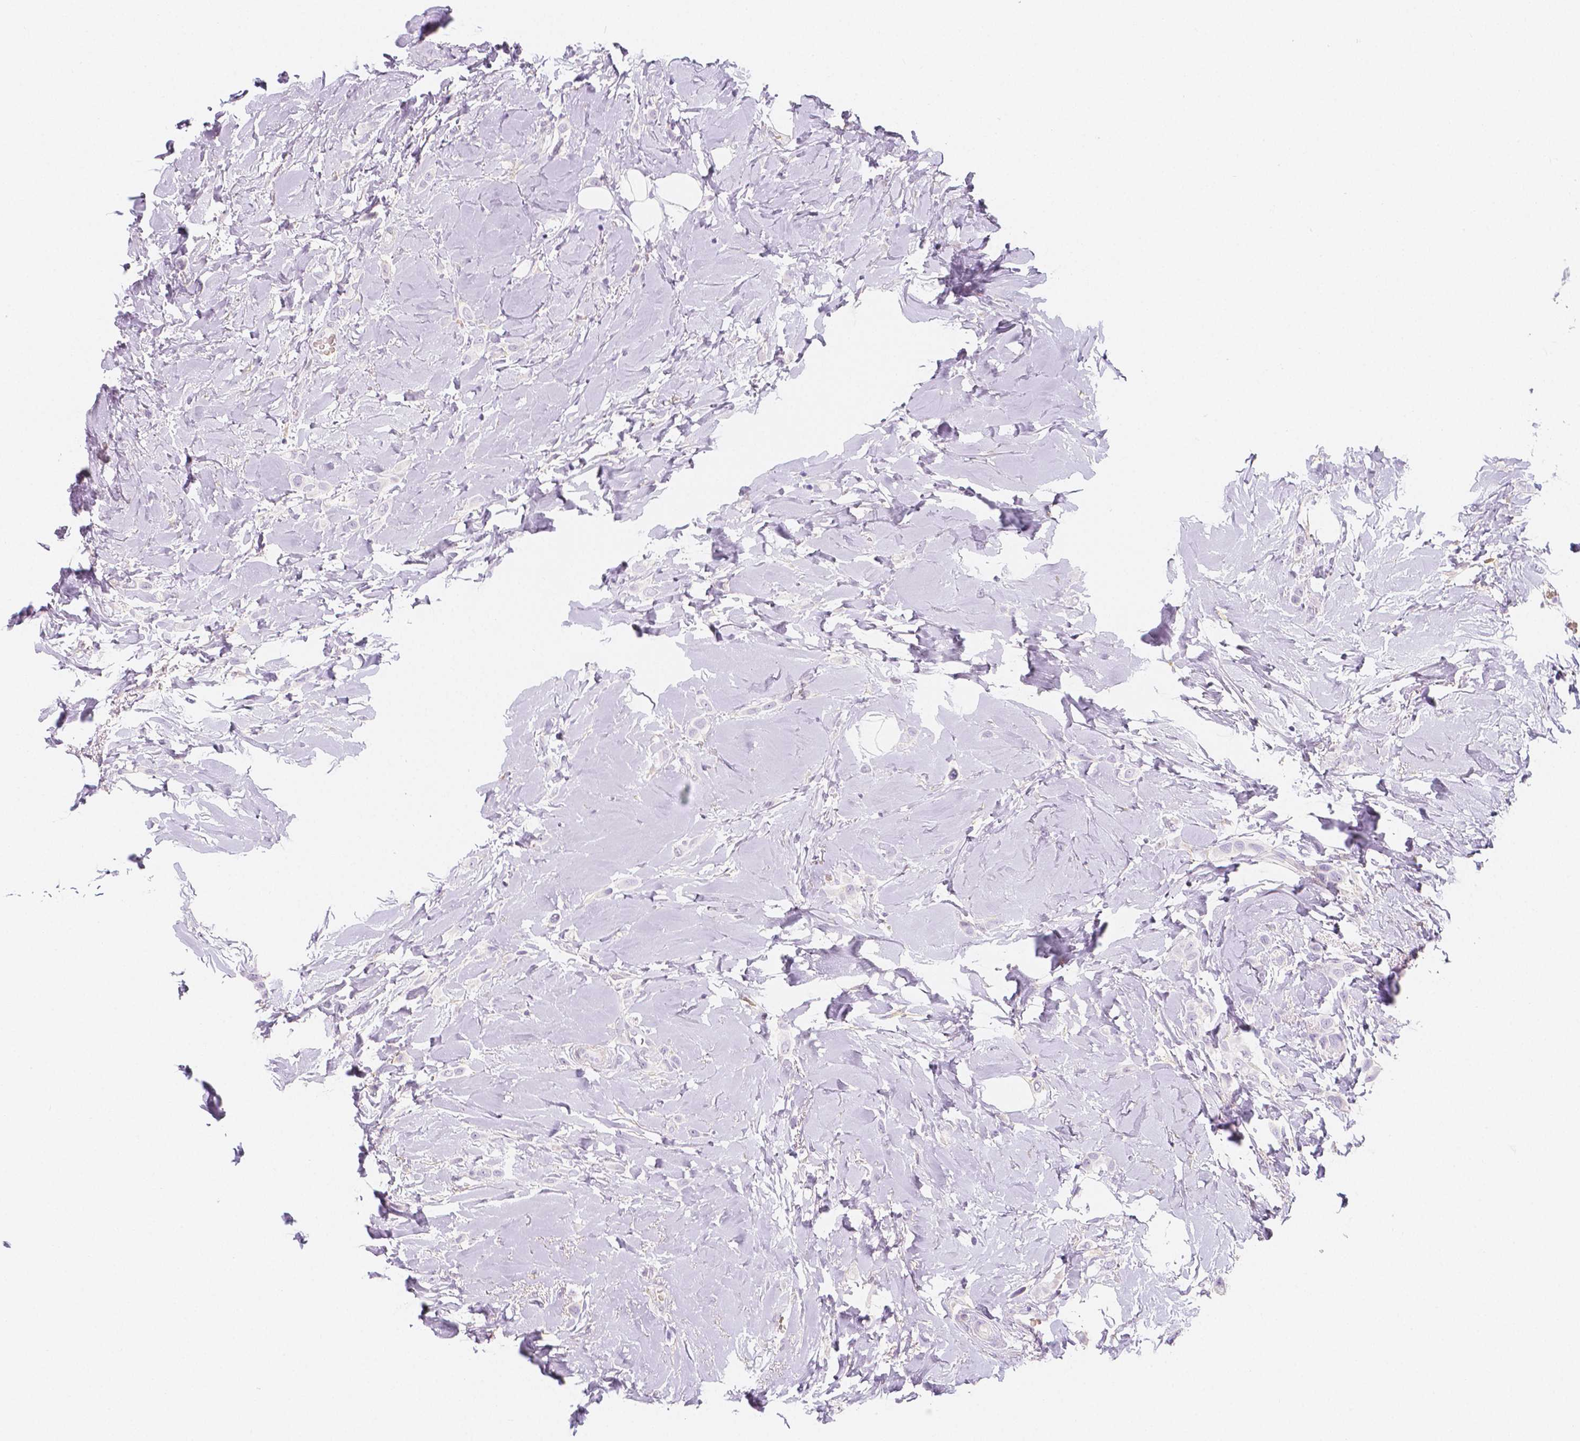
{"staining": {"intensity": "negative", "quantity": "none", "location": "none"}, "tissue": "breast cancer", "cell_type": "Tumor cells", "image_type": "cancer", "snomed": [{"axis": "morphology", "description": "Lobular carcinoma"}, {"axis": "topography", "description": "Breast"}], "caption": "Immunohistochemistry of human lobular carcinoma (breast) shows no staining in tumor cells.", "gene": "MAP1A", "patient": {"sex": "female", "age": 66}}